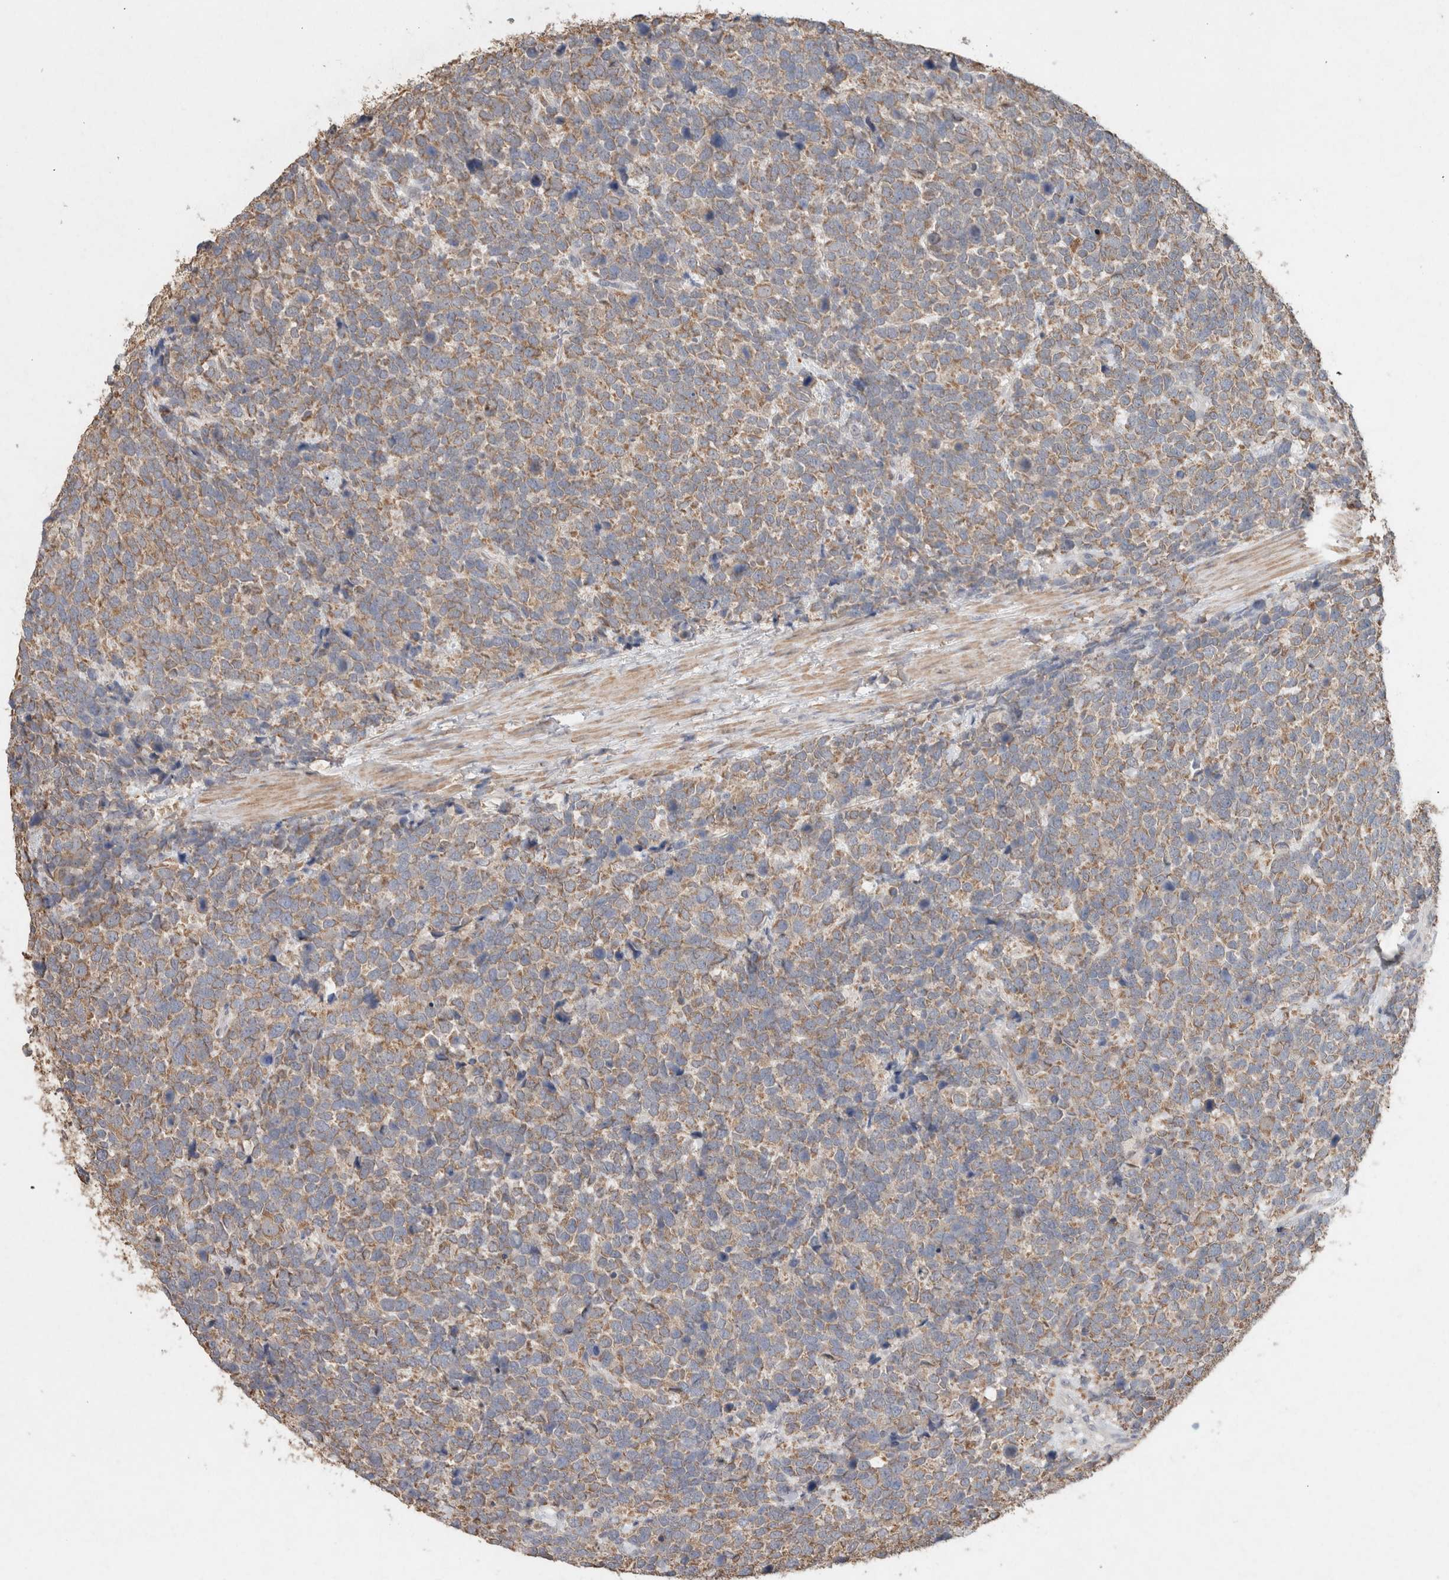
{"staining": {"intensity": "moderate", "quantity": ">75%", "location": "cytoplasmic/membranous"}, "tissue": "urothelial cancer", "cell_type": "Tumor cells", "image_type": "cancer", "snomed": [{"axis": "morphology", "description": "Urothelial carcinoma, High grade"}, {"axis": "topography", "description": "Urinary bladder"}], "caption": "Urothelial cancer stained with immunohistochemistry (IHC) shows moderate cytoplasmic/membranous expression in approximately >75% of tumor cells.", "gene": "RAB14", "patient": {"sex": "female", "age": 82}}